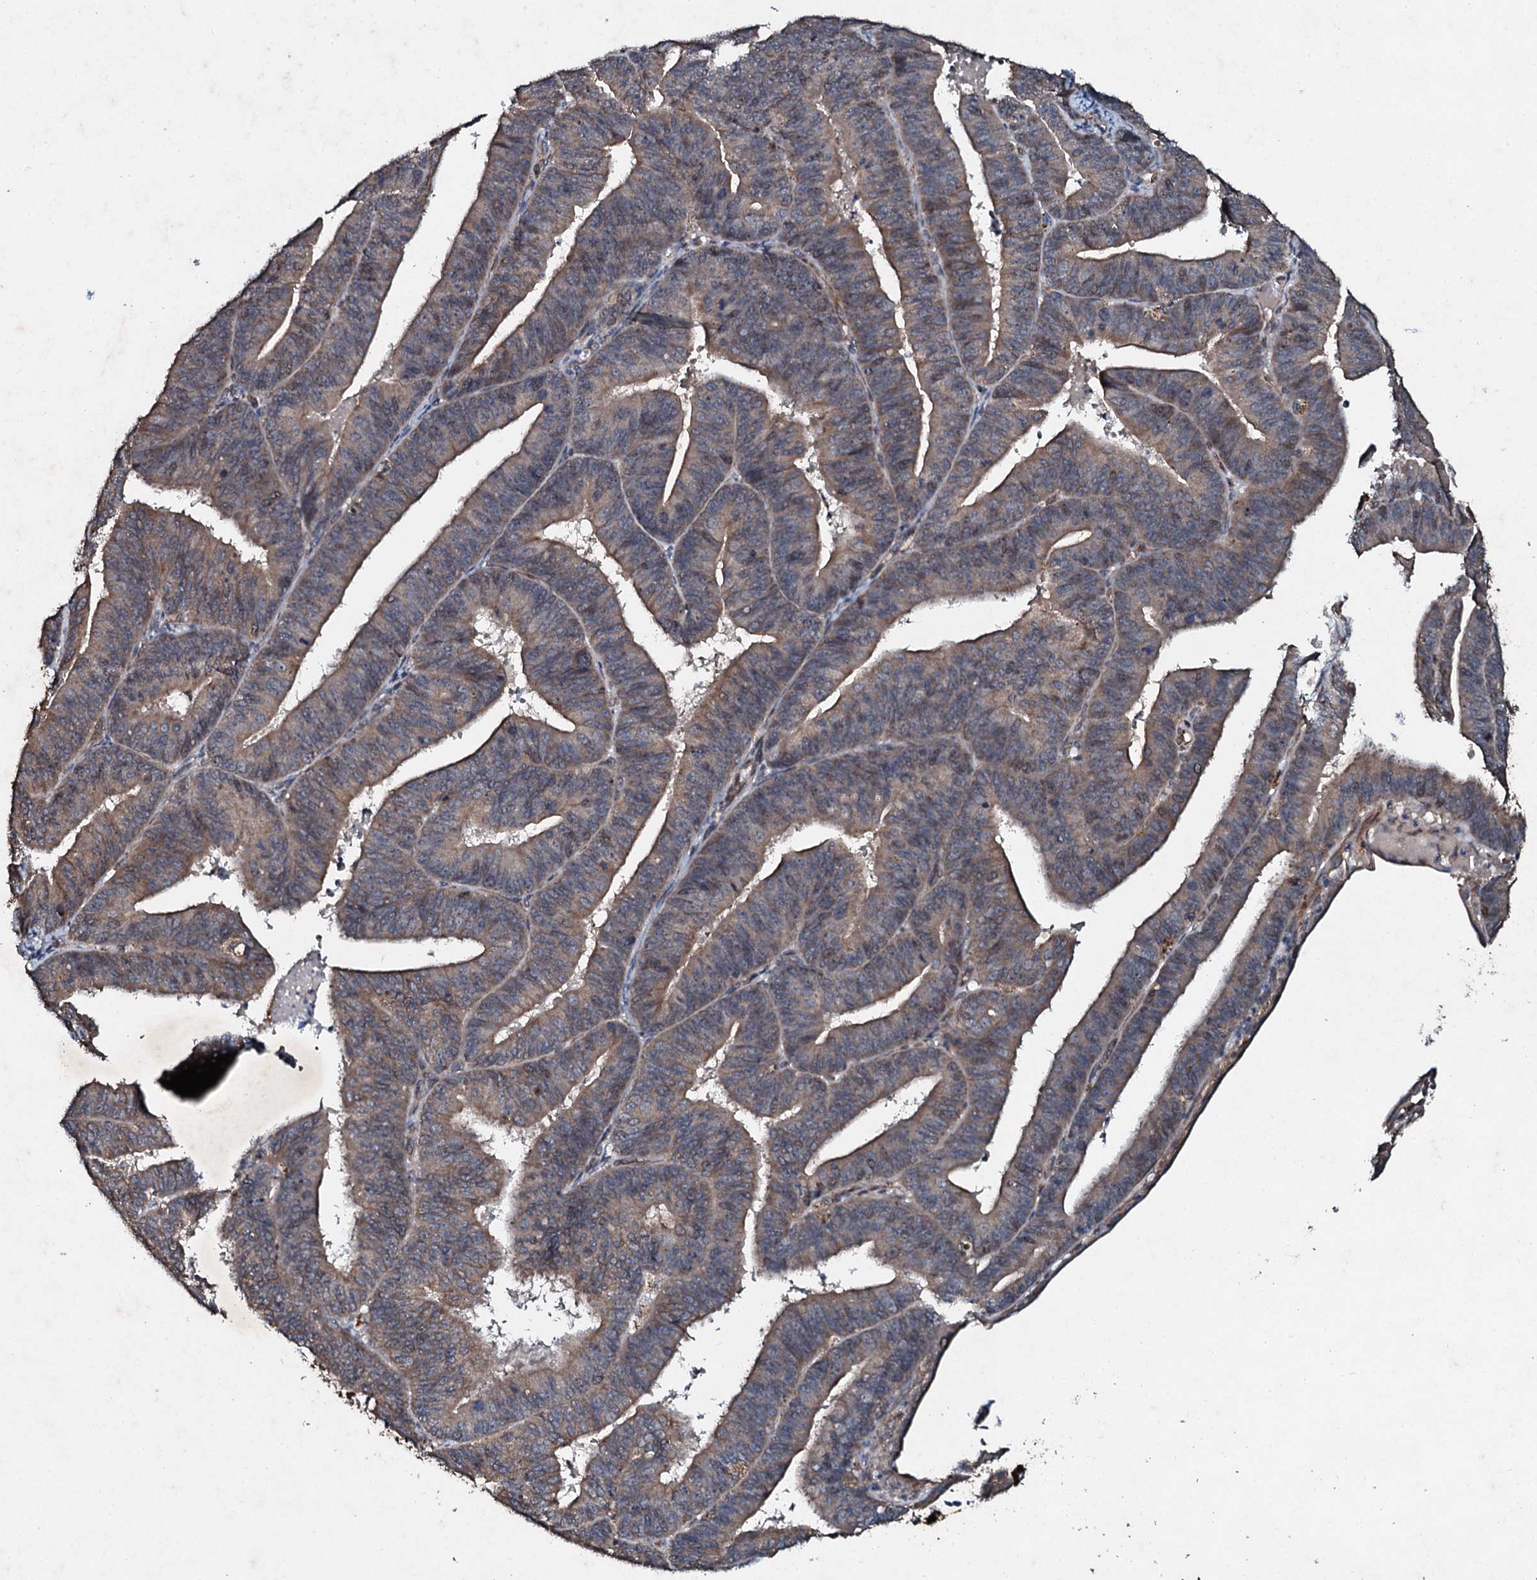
{"staining": {"intensity": "weak", "quantity": ">75%", "location": "cytoplasmic/membranous"}, "tissue": "endometrial cancer", "cell_type": "Tumor cells", "image_type": "cancer", "snomed": [{"axis": "morphology", "description": "Adenocarcinoma, NOS"}, {"axis": "topography", "description": "Endometrium"}], "caption": "IHC of endometrial cancer (adenocarcinoma) exhibits low levels of weak cytoplasmic/membranous expression in about >75% of tumor cells.", "gene": "ADAMTS10", "patient": {"sex": "female", "age": 73}}